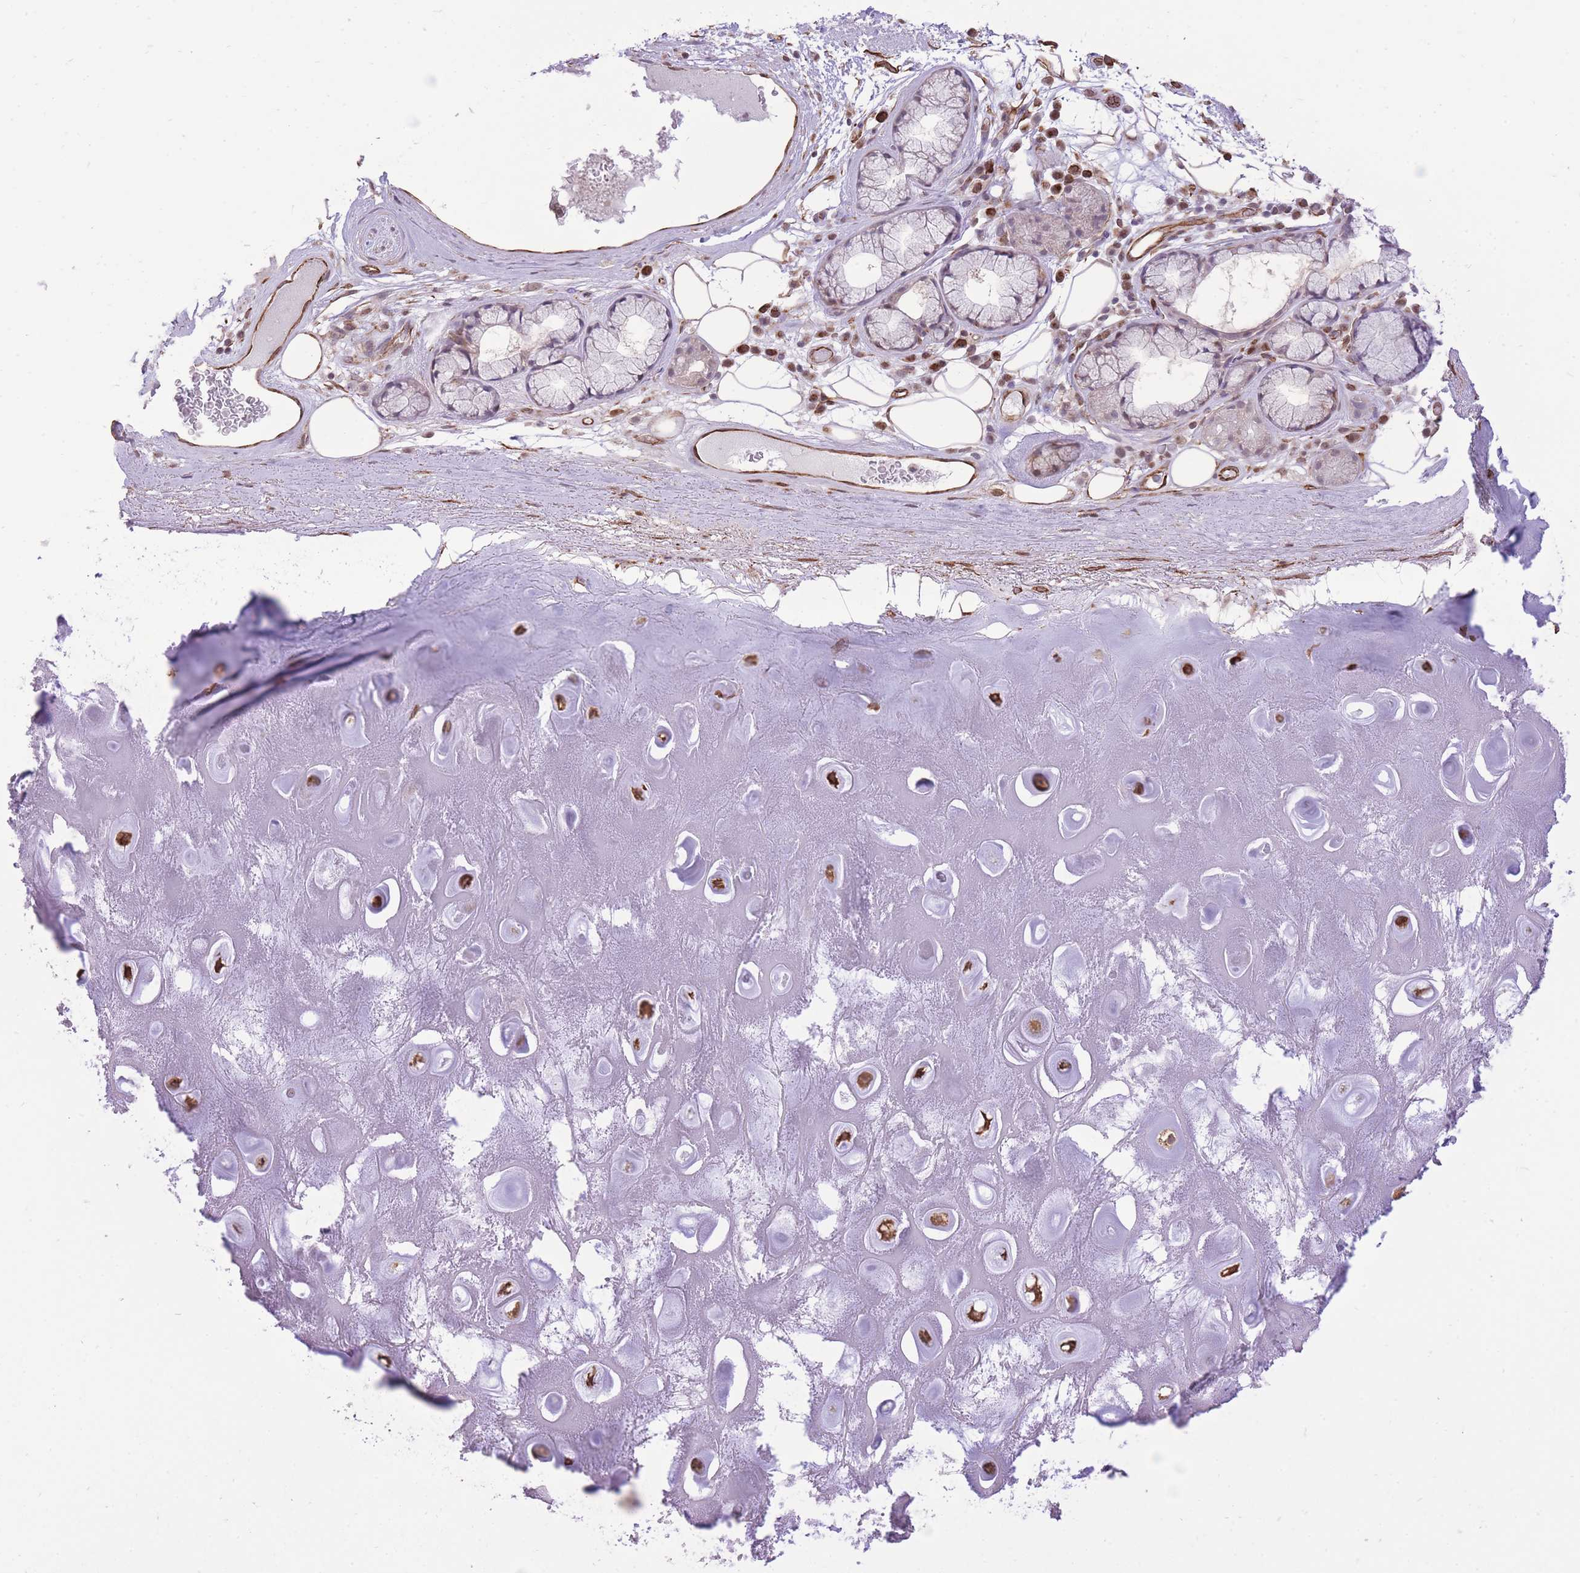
{"staining": {"intensity": "weak", "quantity": "<25%", "location": "cytoplasmic/membranous"}, "tissue": "adipose tissue", "cell_type": "Adipocytes", "image_type": "normal", "snomed": [{"axis": "morphology", "description": "Normal tissue, NOS"}, {"axis": "topography", "description": "Cartilage tissue"}], "caption": "Adipocytes are negative for protein expression in normal human adipose tissue.", "gene": "ELL", "patient": {"sex": "male", "age": 81}}